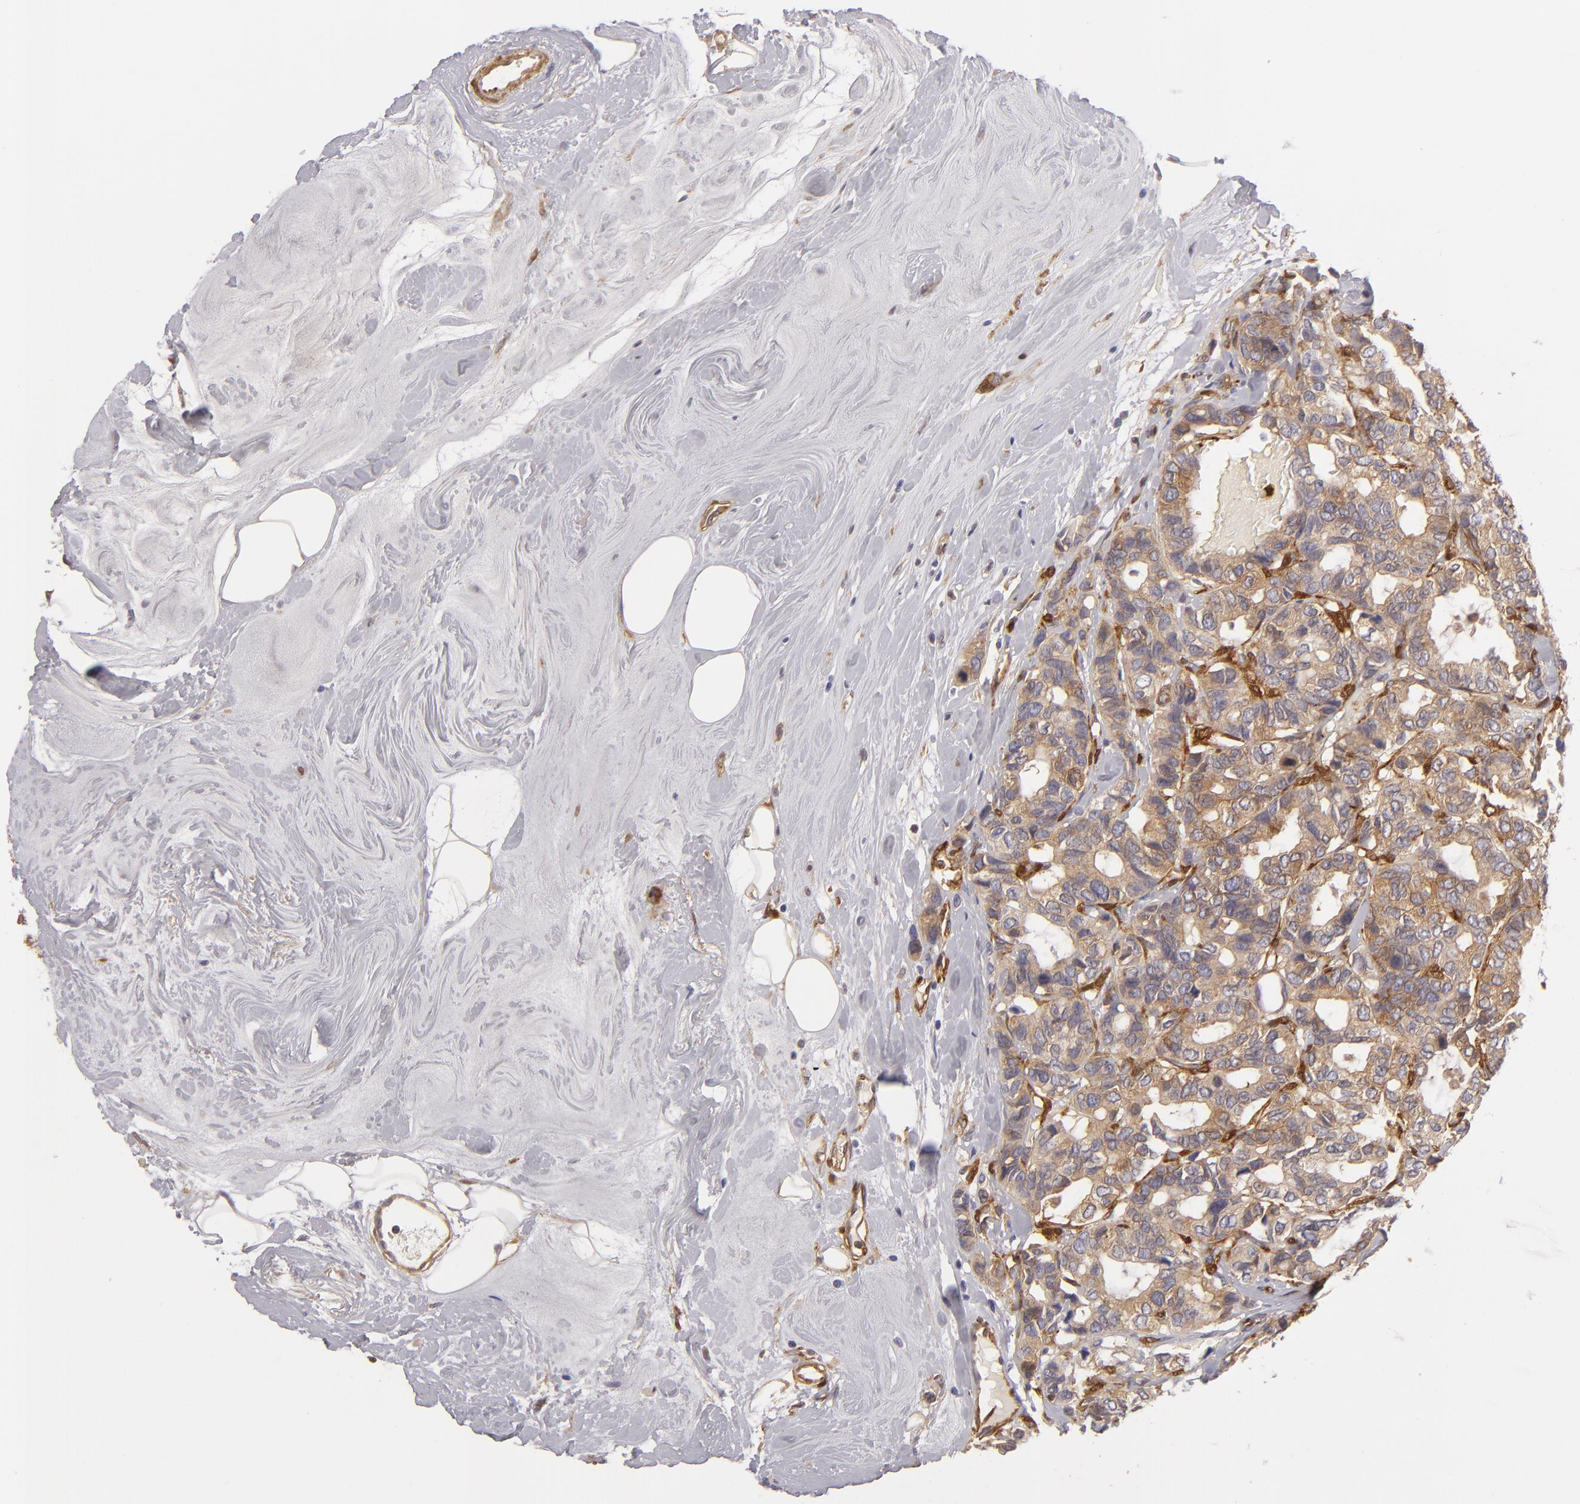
{"staining": {"intensity": "weak", "quantity": ">75%", "location": "cytoplasmic/membranous"}, "tissue": "breast cancer", "cell_type": "Tumor cells", "image_type": "cancer", "snomed": [{"axis": "morphology", "description": "Duct carcinoma"}, {"axis": "topography", "description": "Breast"}], "caption": "Breast infiltrating ductal carcinoma stained for a protein shows weak cytoplasmic/membranous positivity in tumor cells. (DAB (3,3'-diaminobenzidine) IHC, brown staining for protein, blue staining for nuclei).", "gene": "VCL", "patient": {"sex": "female", "age": 69}}